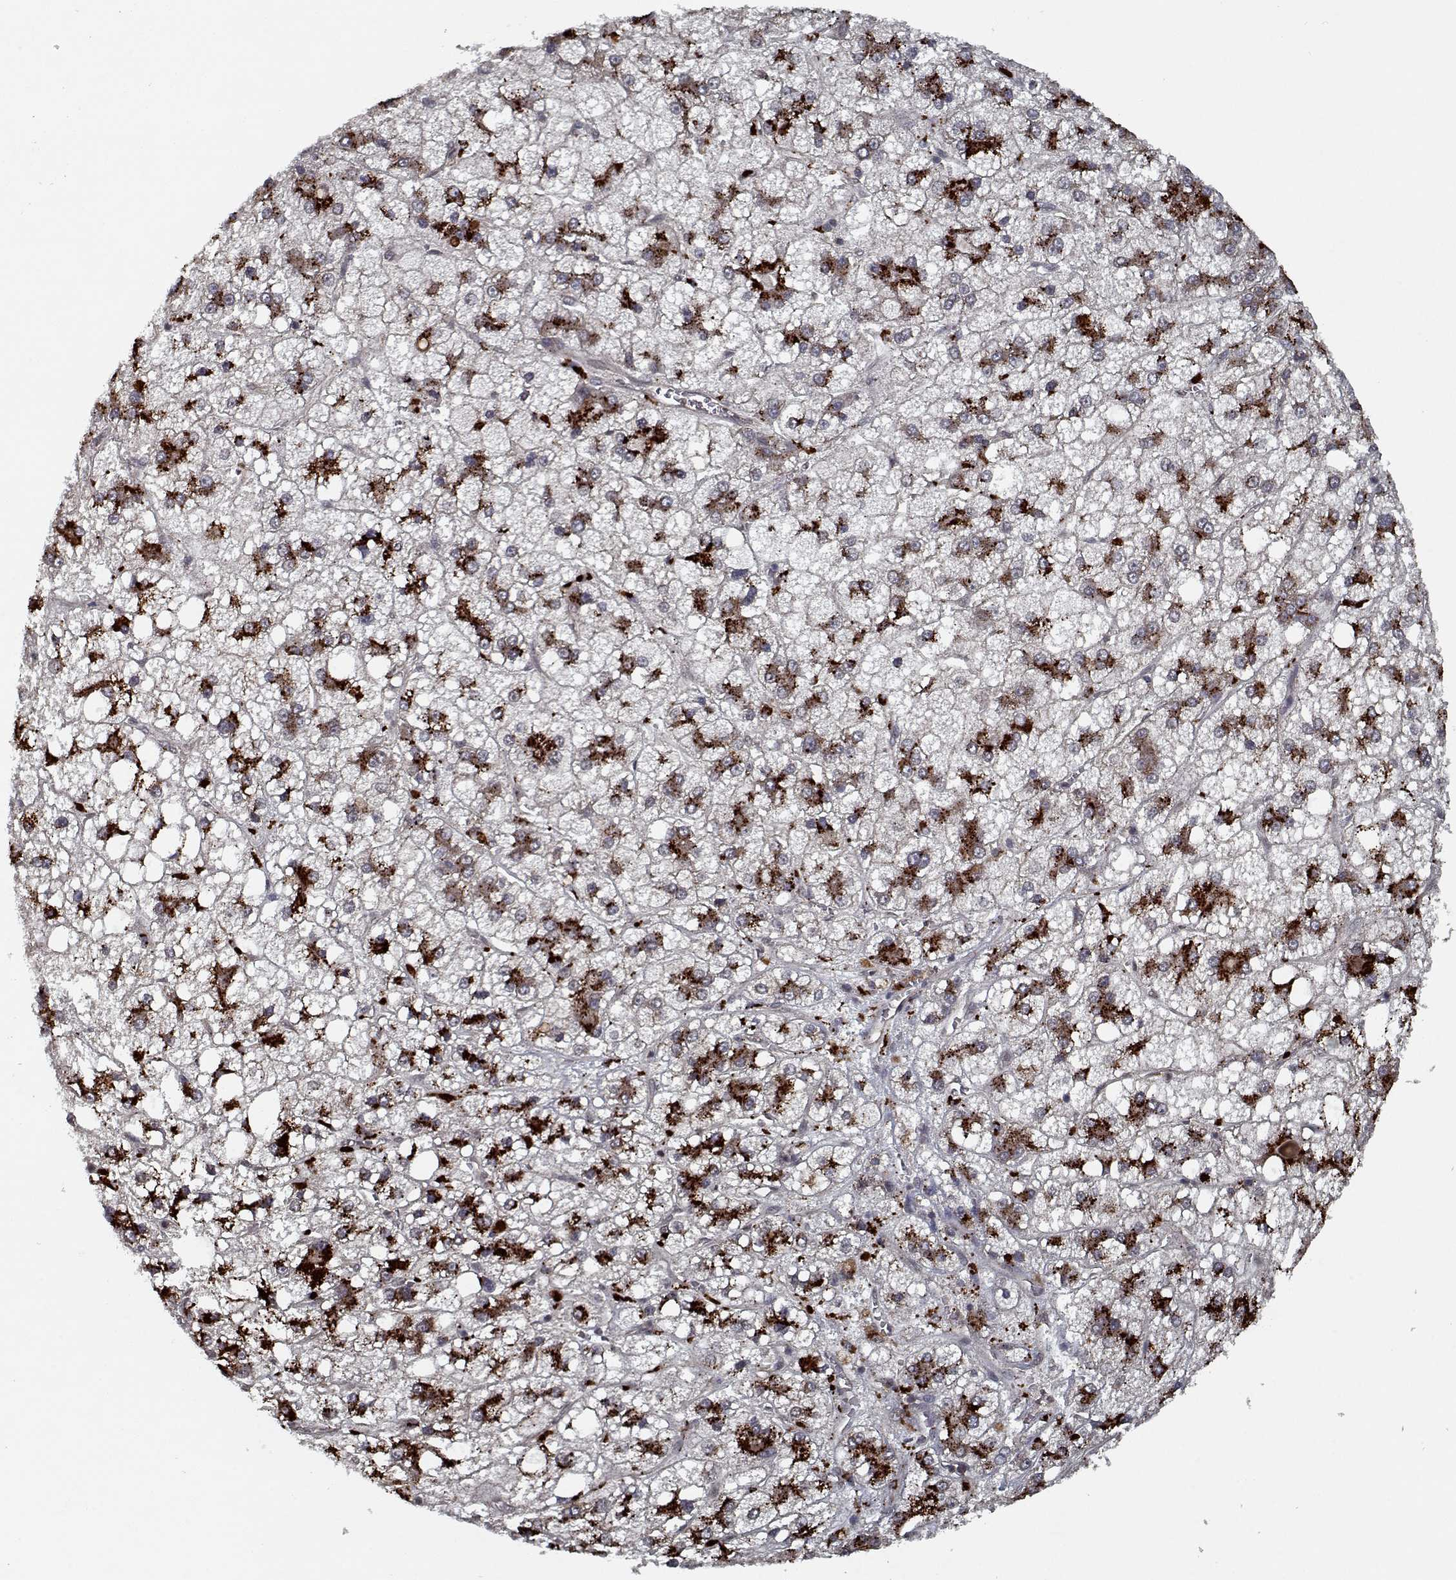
{"staining": {"intensity": "strong", "quantity": "25%-75%", "location": "cytoplasmic/membranous"}, "tissue": "liver cancer", "cell_type": "Tumor cells", "image_type": "cancer", "snomed": [{"axis": "morphology", "description": "Carcinoma, Hepatocellular, NOS"}, {"axis": "topography", "description": "Liver"}], "caption": "Immunohistochemistry photomicrograph of human hepatocellular carcinoma (liver) stained for a protein (brown), which reveals high levels of strong cytoplasmic/membranous expression in about 25%-75% of tumor cells.", "gene": "NLK", "patient": {"sex": "male", "age": 73}}